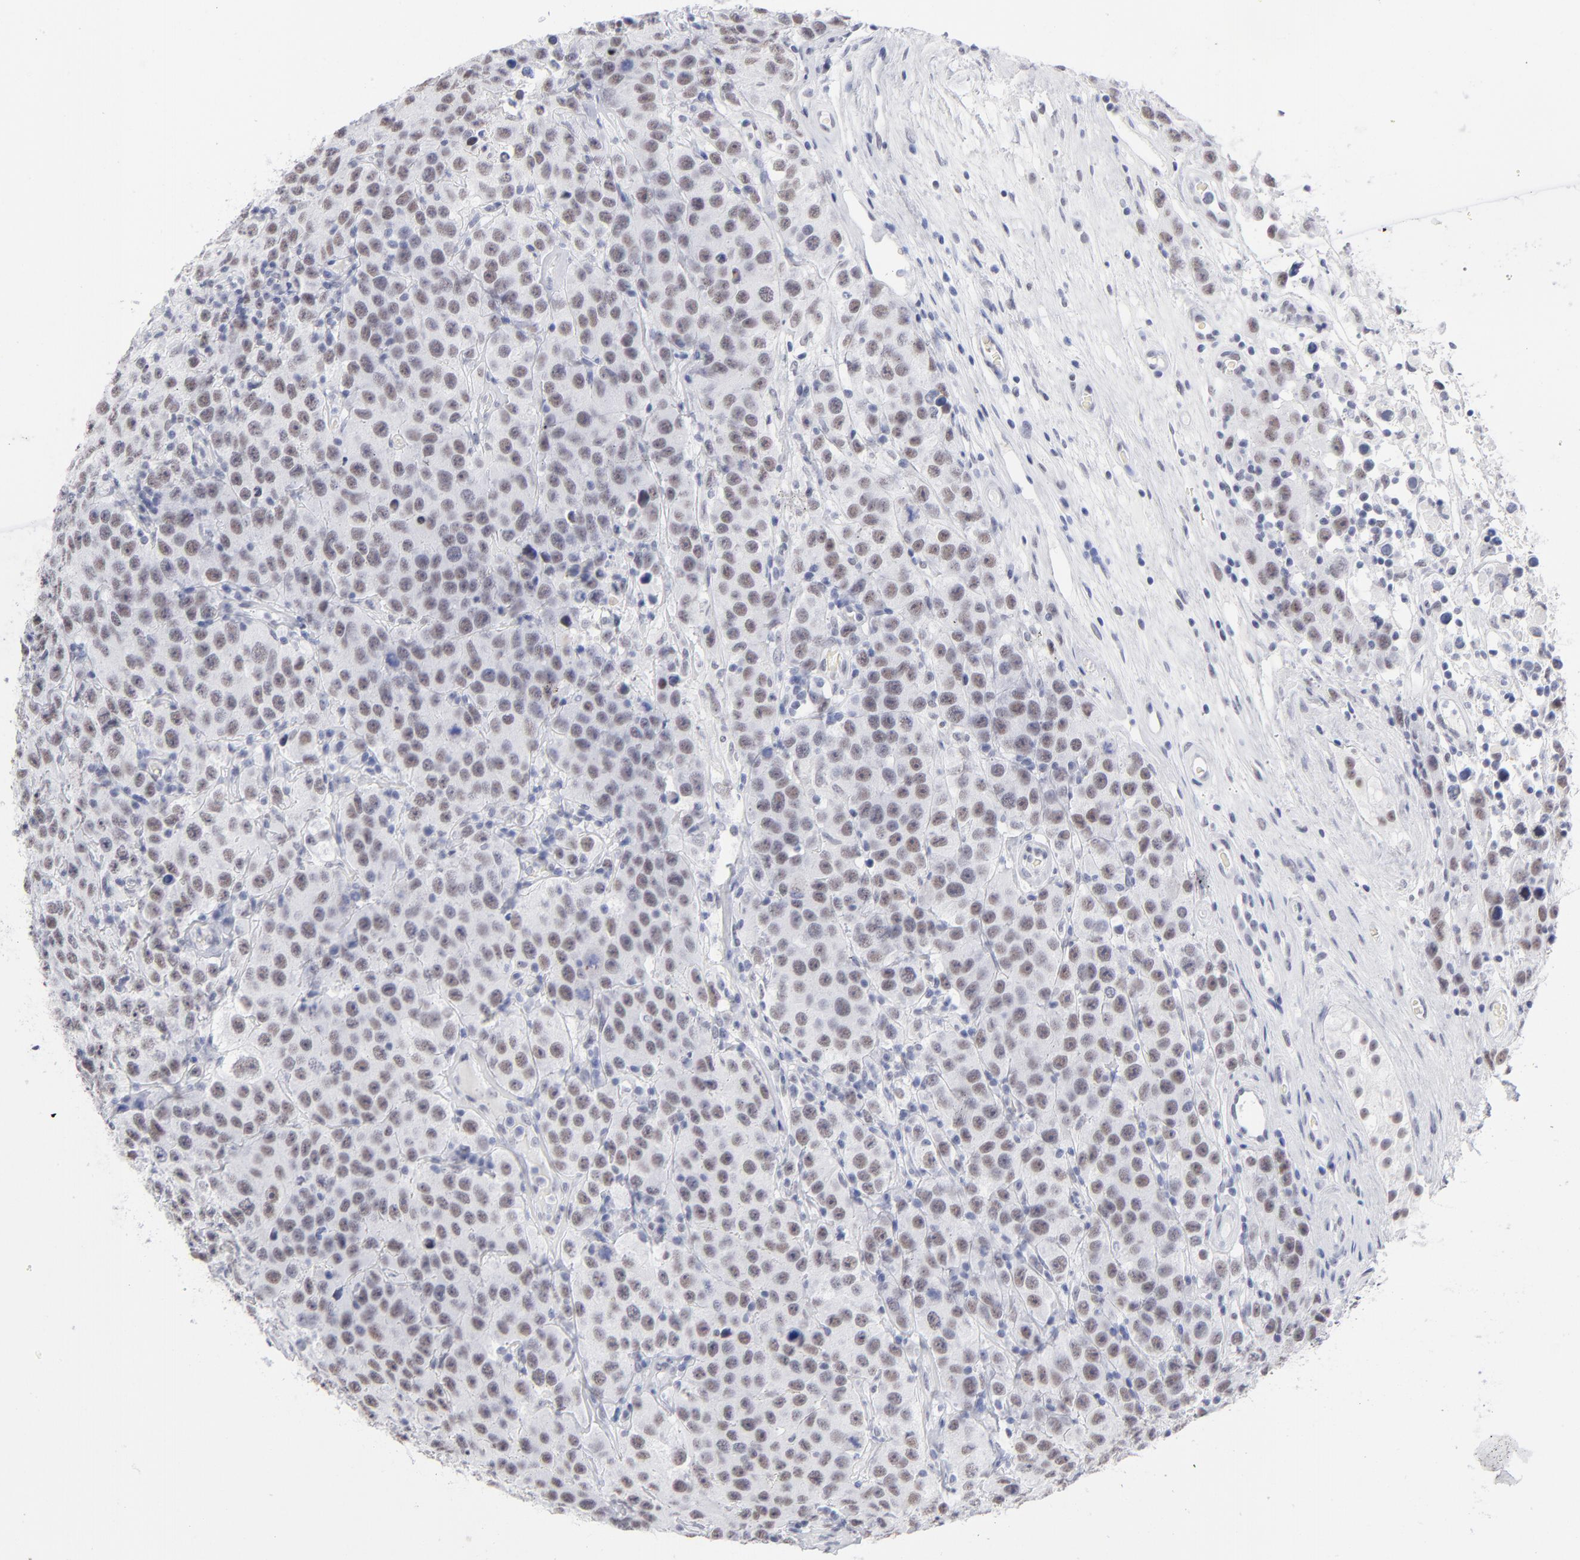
{"staining": {"intensity": "weak", "quantity": "25%-75%", "location": "nuclear"}, "tissue": "testis cancer", "cell_type": "Tumor cells", "image_type": "cancer", "snomed": [{"axis": "morphology", "description": "Seminoma, NOS"}, {"axis": "topography", "description": "Testis"}], "caption": "Seminoma (testis) stained for a protein displays weak nuclear positivity in tumor cells.", "gene": "SNRPB", "patient": {"sex": "male", "age": 52}}